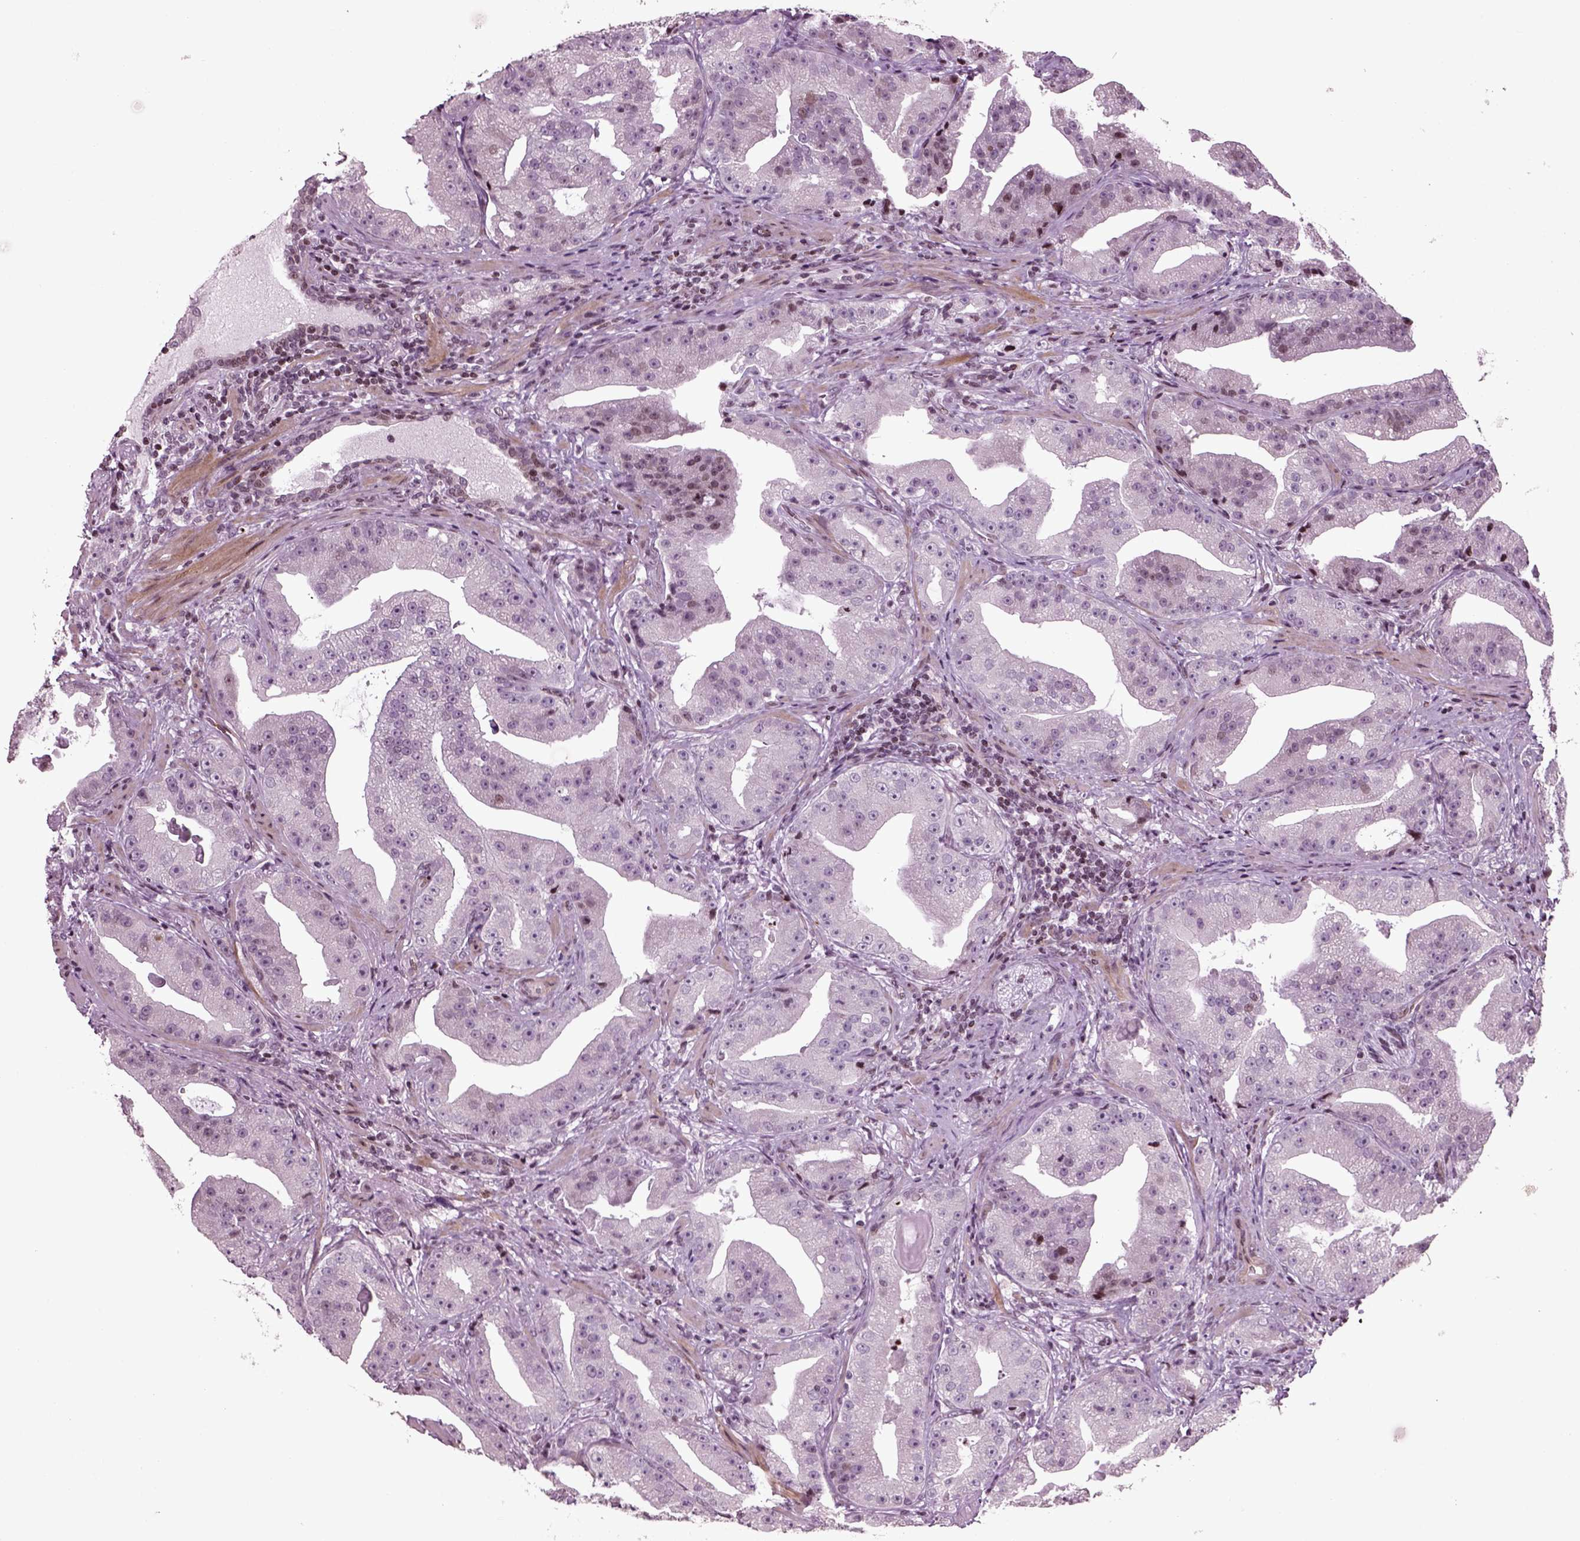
{"staining": {"intensity": "negative", "quantity": "none", "location": "none"}, "tissue": "prostate cancer", "cell_type": "Tumor cells", "image_type": "cancer", "snomed": [{"axis": "morphology", "description": "Adenocarcinoma, Low grade"}, {"axis": "topography", "description": "Prostate"}], "caption": "This histopathology image is of low-grade adenocarcinoma (prostate) stained with IHC to label a protein in brown with the nuclei are counter-stained blue. There is no expression in tumor cells.", "gene": "HEYL", "patient": {"sex": "male", "age": 62}}